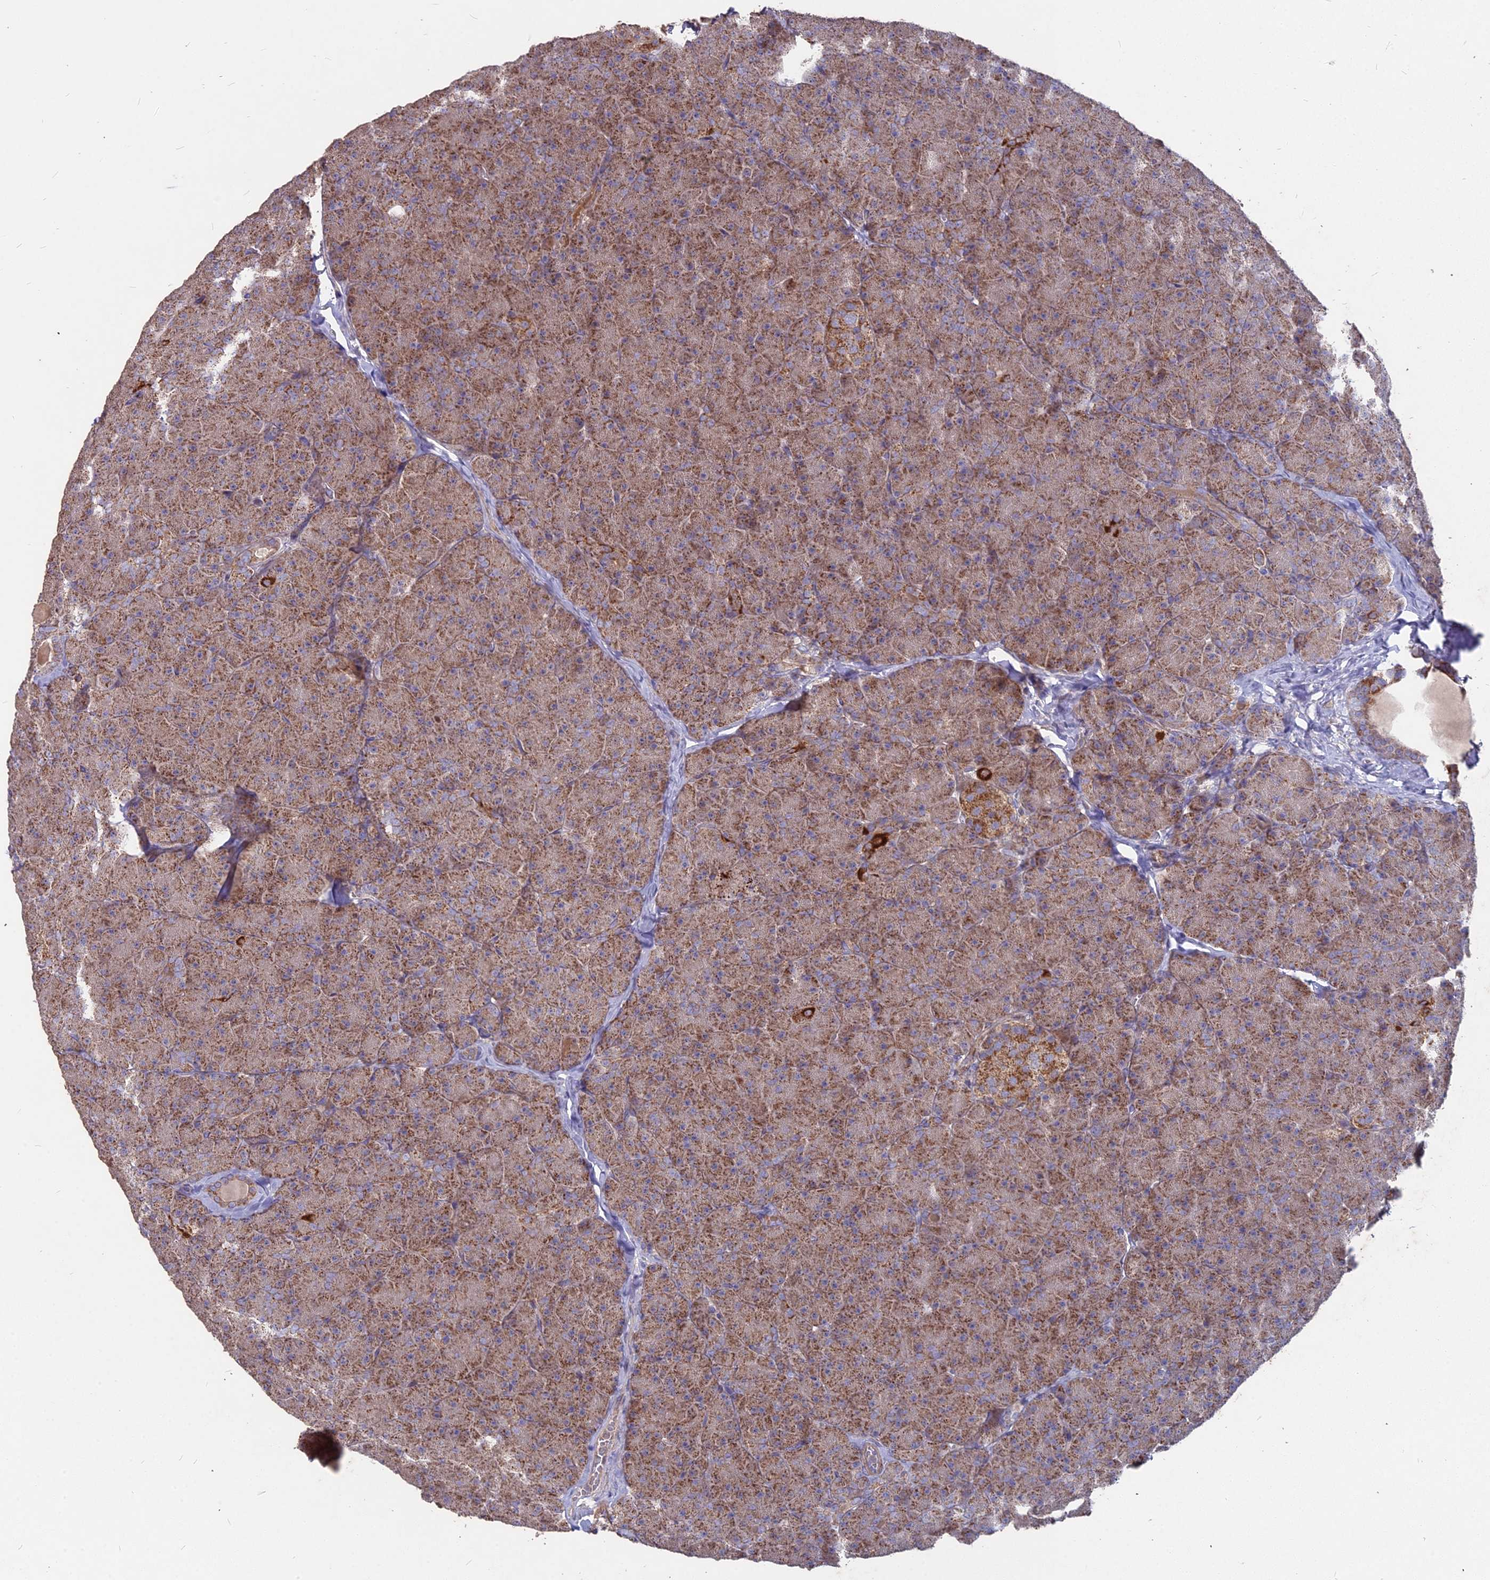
{"staining": {"intensity": "moderate", "quantity": ">75%", "location": "cytoplasmic/membranous"}, "tissue": "pancreas", "cell_type": "Exocrine glandular cells", "image_type": "normal", "snomed": [{"axis": "morphology", "description": "Normal tissue, NOS"}, {"axis": "topography", "description": "Pancreas"}], "caption": "This image demonstrates immunohistochemistry staining of normal human pancreas, with medium moderate cytoplasmic/membranous expression in about >75% of exocrine glandular cells.", "gene": "COX11", "patient": {"sex": "male", "age": 36}}